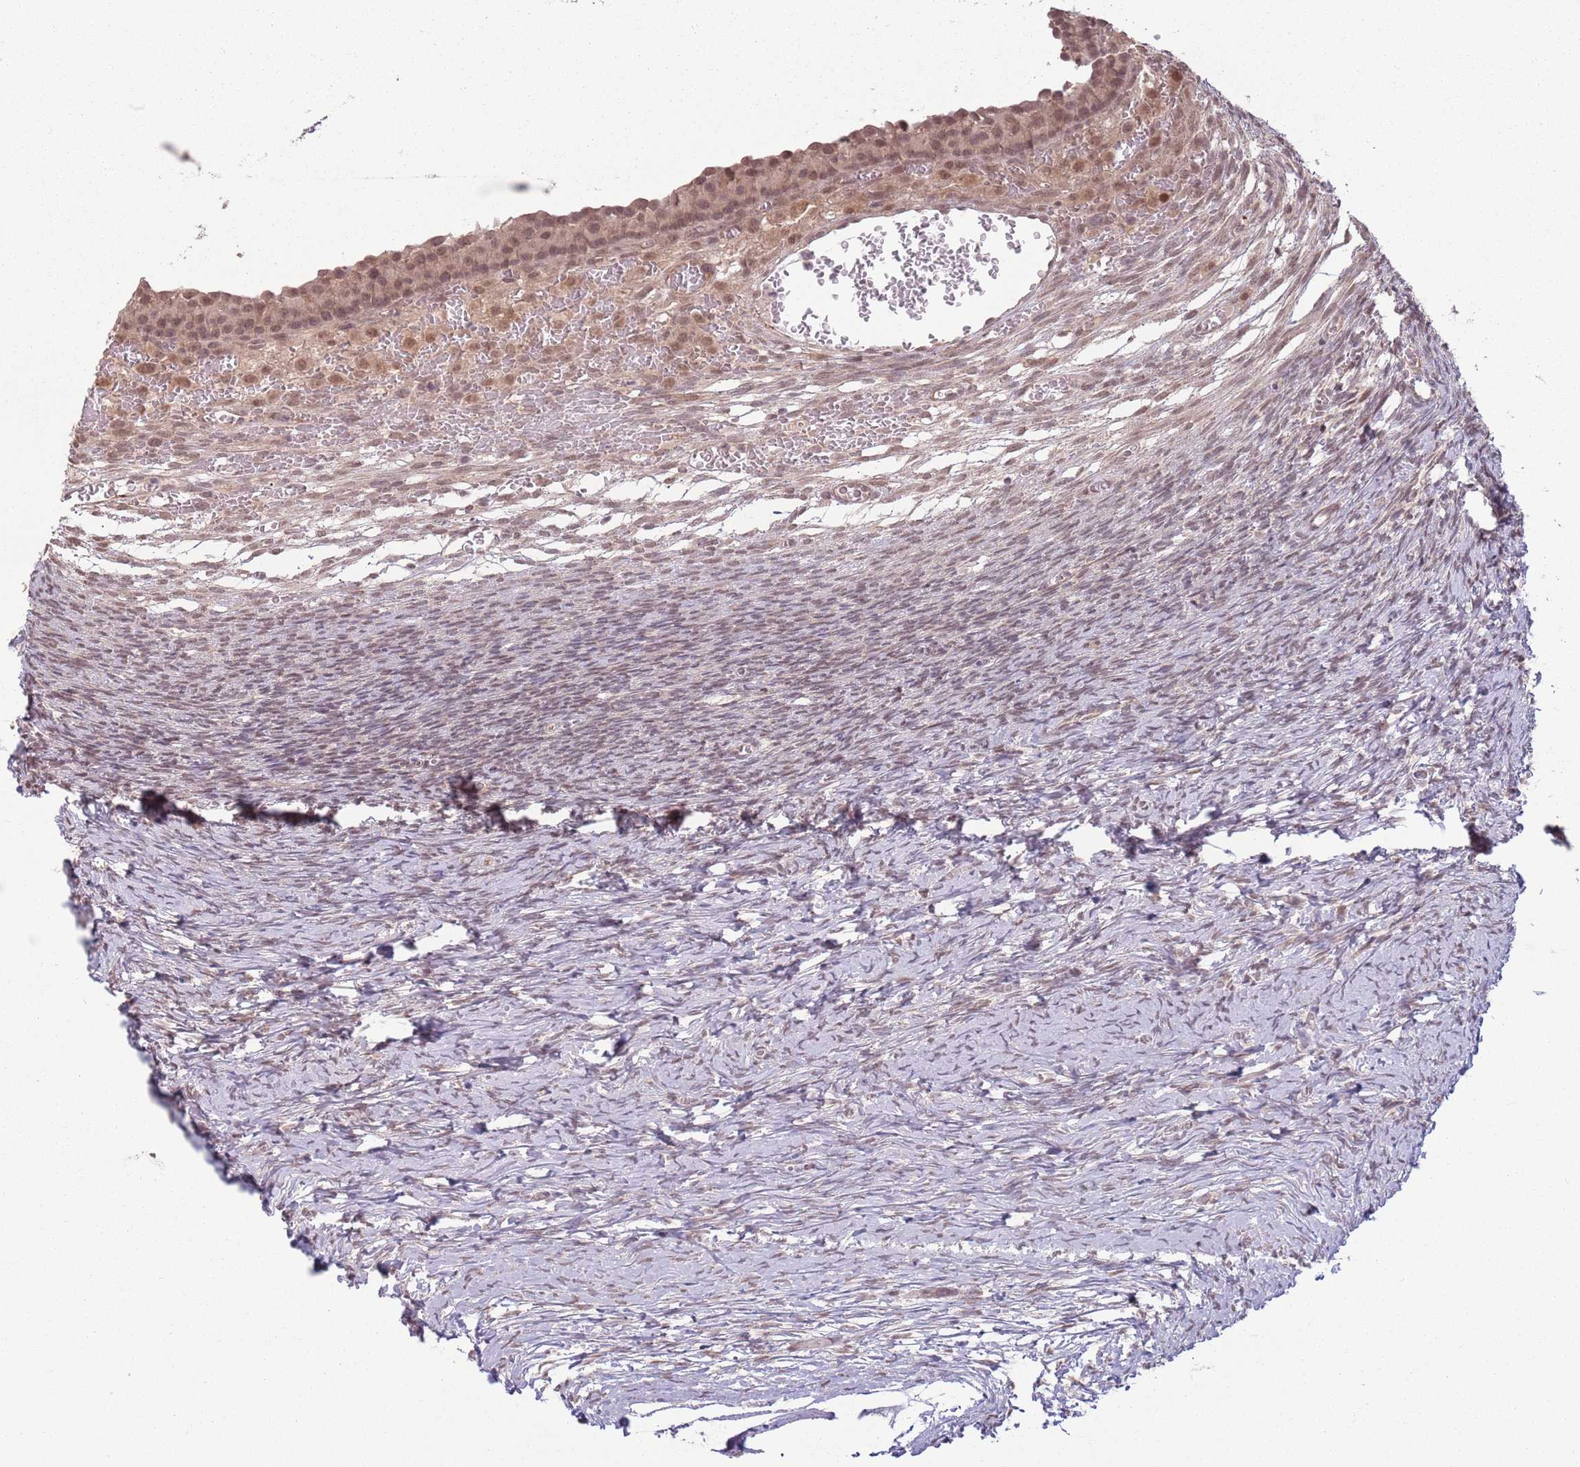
{"staining": {"intensity": "weak", "quantity": "25%-75%", "location": "cytoplasmic/membranous"}, "tissue": "ovary", "cell_type": "Ovarian stroma cells", "image_type": "normal", "snomed": [{"axis": "morphology", "description": "Normal tissue, NOS"}, {"axis": "topography", "description": "Ovary"}], "caption": "Immunohistochemistry (IHC) photomicrograph of benign ovary: ovary stained using IHC displays low levels of weak protein expression localized specifically in the cytoplasmic/membranous of ovarian stroma cells, appearing as a cytoplasmic/membranous brown color.", "gene": "CCDC154", "patient": {"sex": "female", "age": 39}}